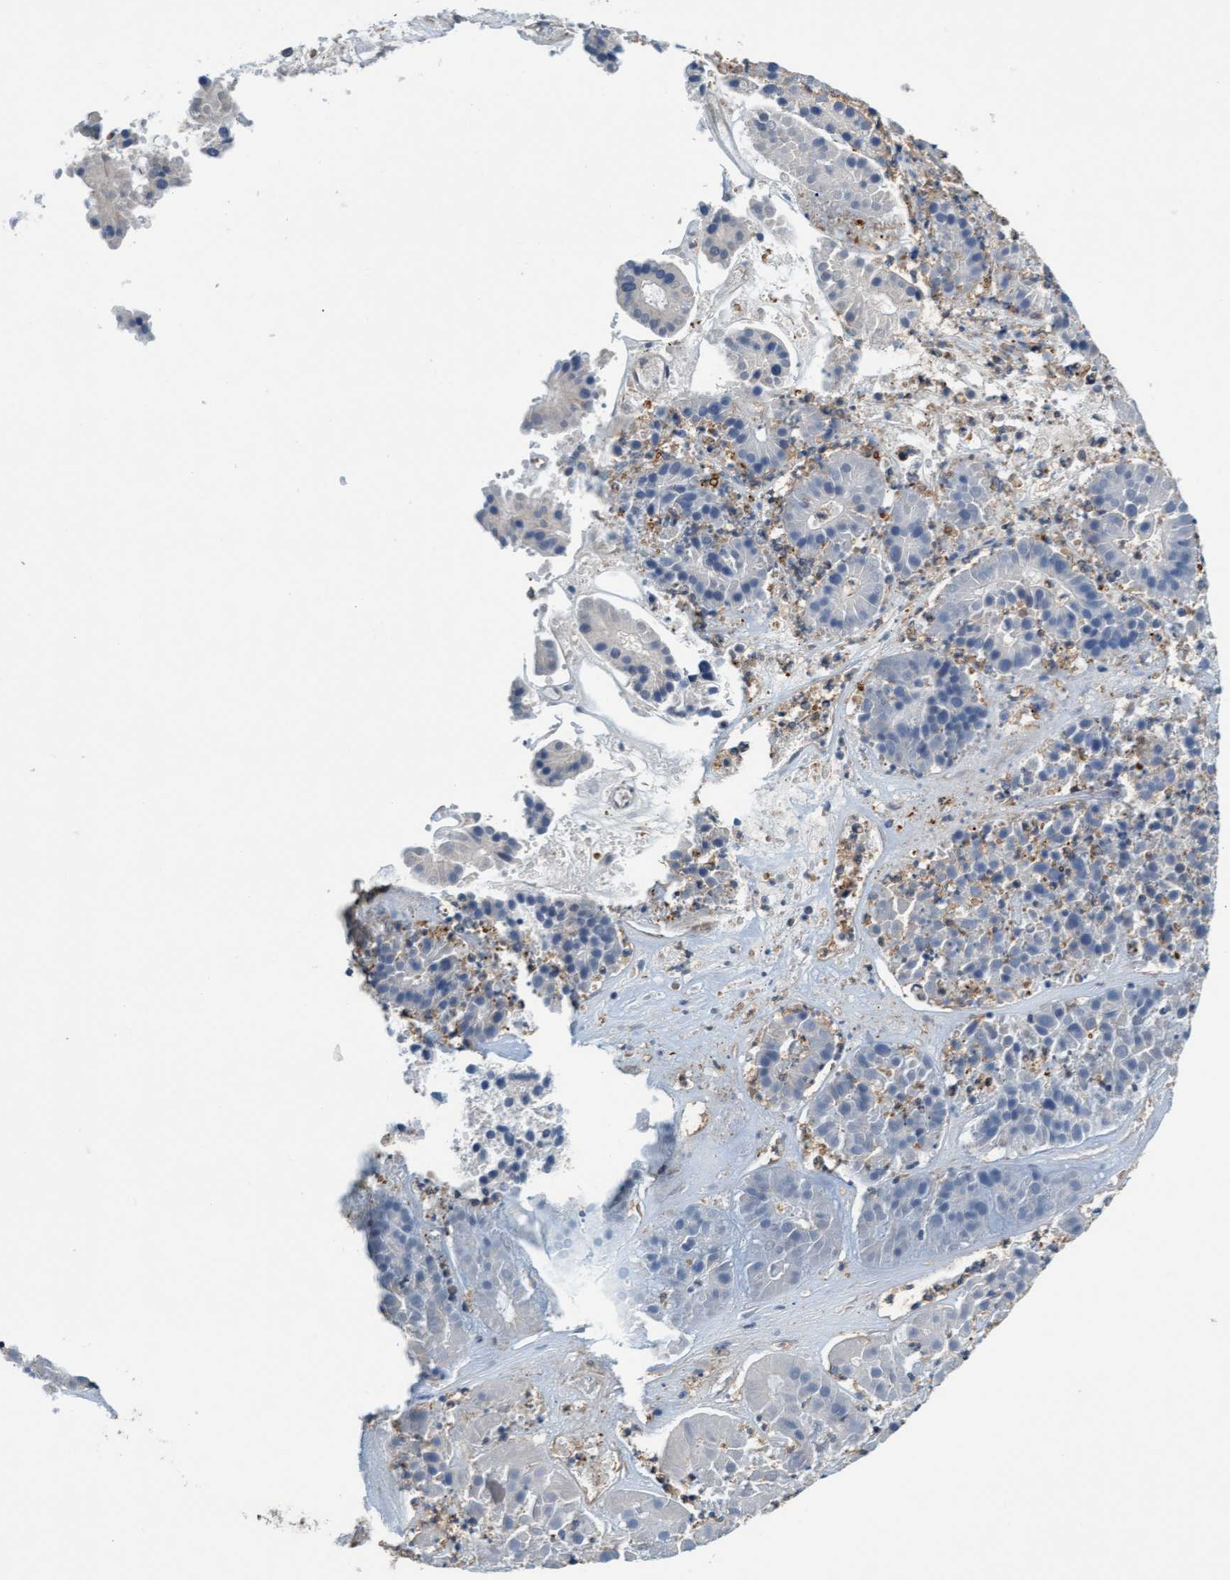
{"staining": {"intensity": "negative", "quantity": "none", "location": "none"}, "tissue": "pancreatic cancer", "cell_type": "Tumor cells", "image_type": "cancer", "snomed": [{"axis": "morphology", "description": "Adenocarcinoma, NOS"}, {"axis": "topography", "description": "Pancreas"}], "caption": "Tumor cells are negative for protein expression in human pancreatic cancer.", "gene": "FMNL3", "patient": {"sex": "male", "age": 50}}